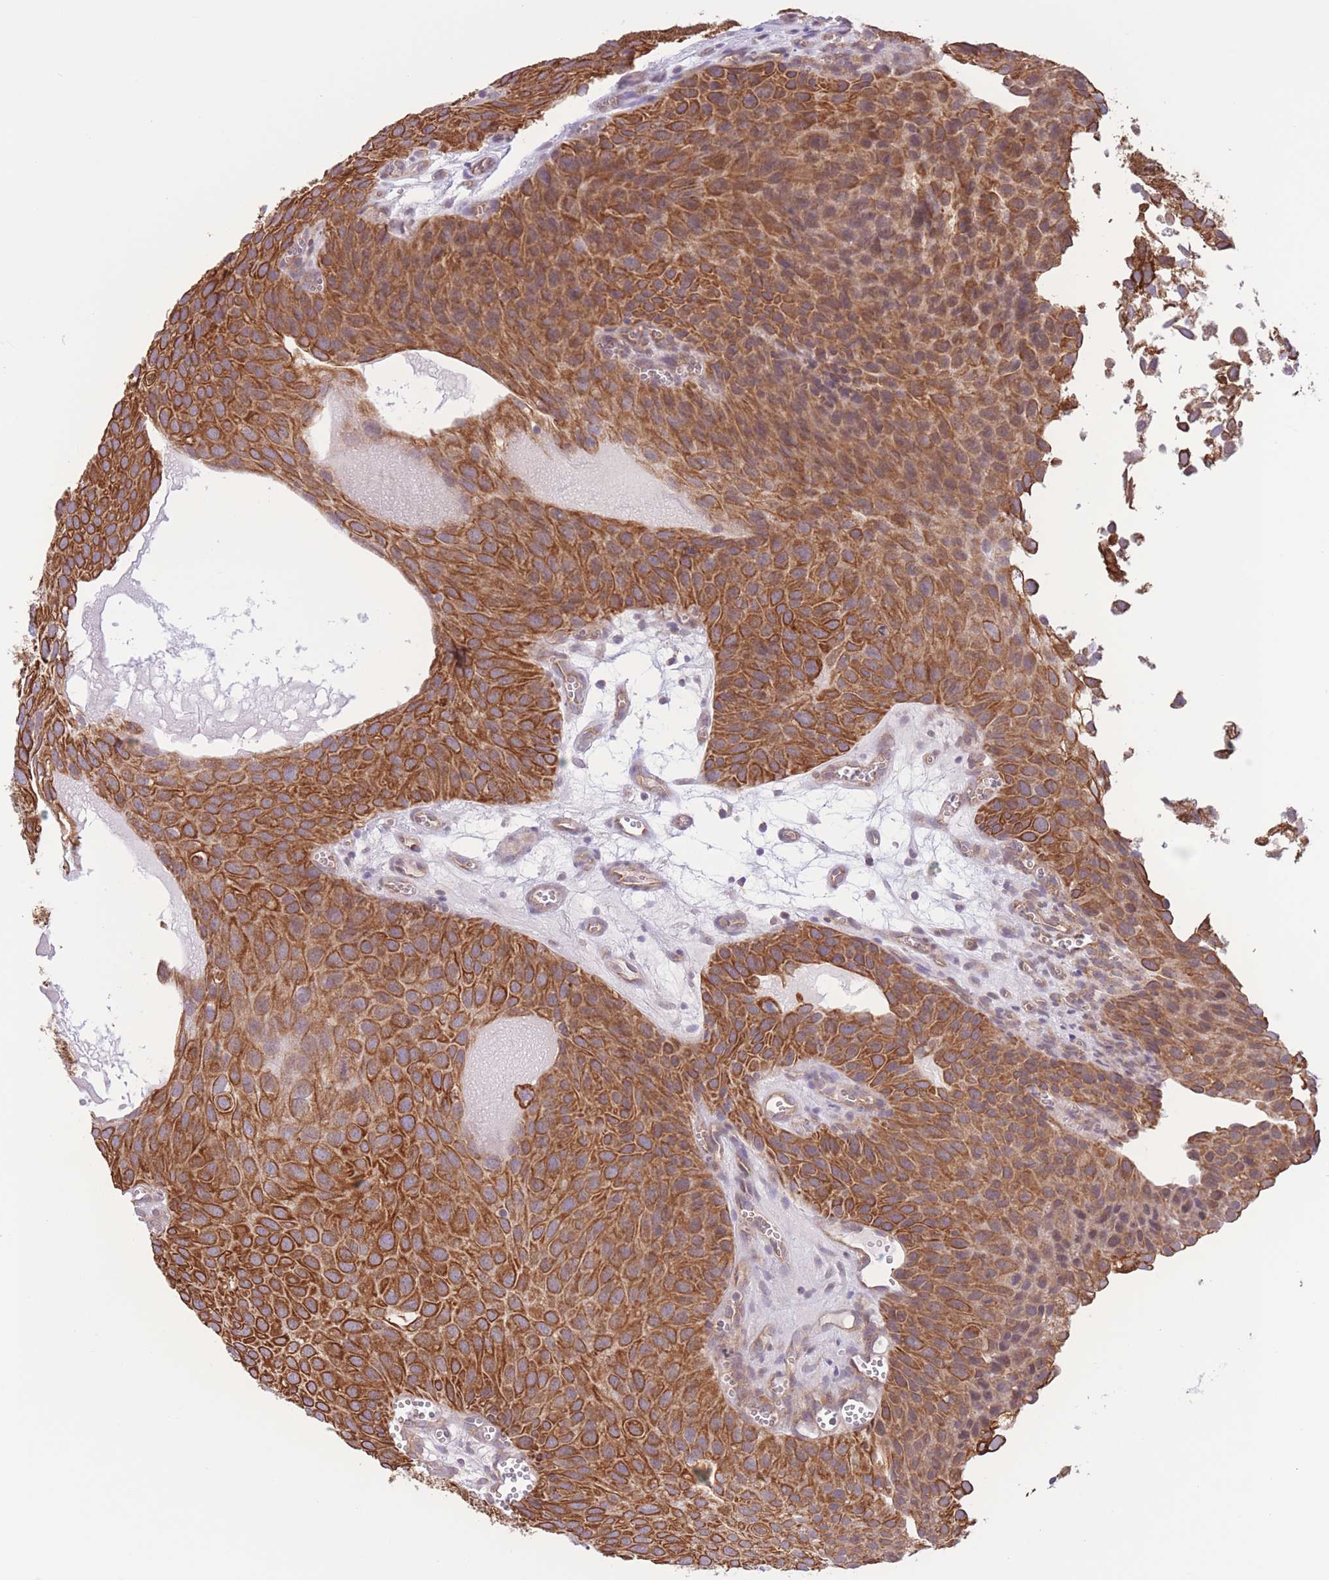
{"staining": {"intensity": "strong", "quantity": ">75%", "location": "cytoplasmic/membranous"}, "tissue": "urothelial cancer", "cell_type": "Tumor cells", "image_type": "cancer", "snomed": [{"axis": "morphology", "description": "Urothelial carcinoma, Low grade"}, {"axis": "topography", "description": "Urinary bladder"}], "caption": "The image demonstrates staining of low-grade urothelial carcinoma, revealing strong cytoplasmic/membranous protein expression (brown color) within tumor cells.", "gene": "MRPS31", "patient": {"sex": "male", "age": 88}}